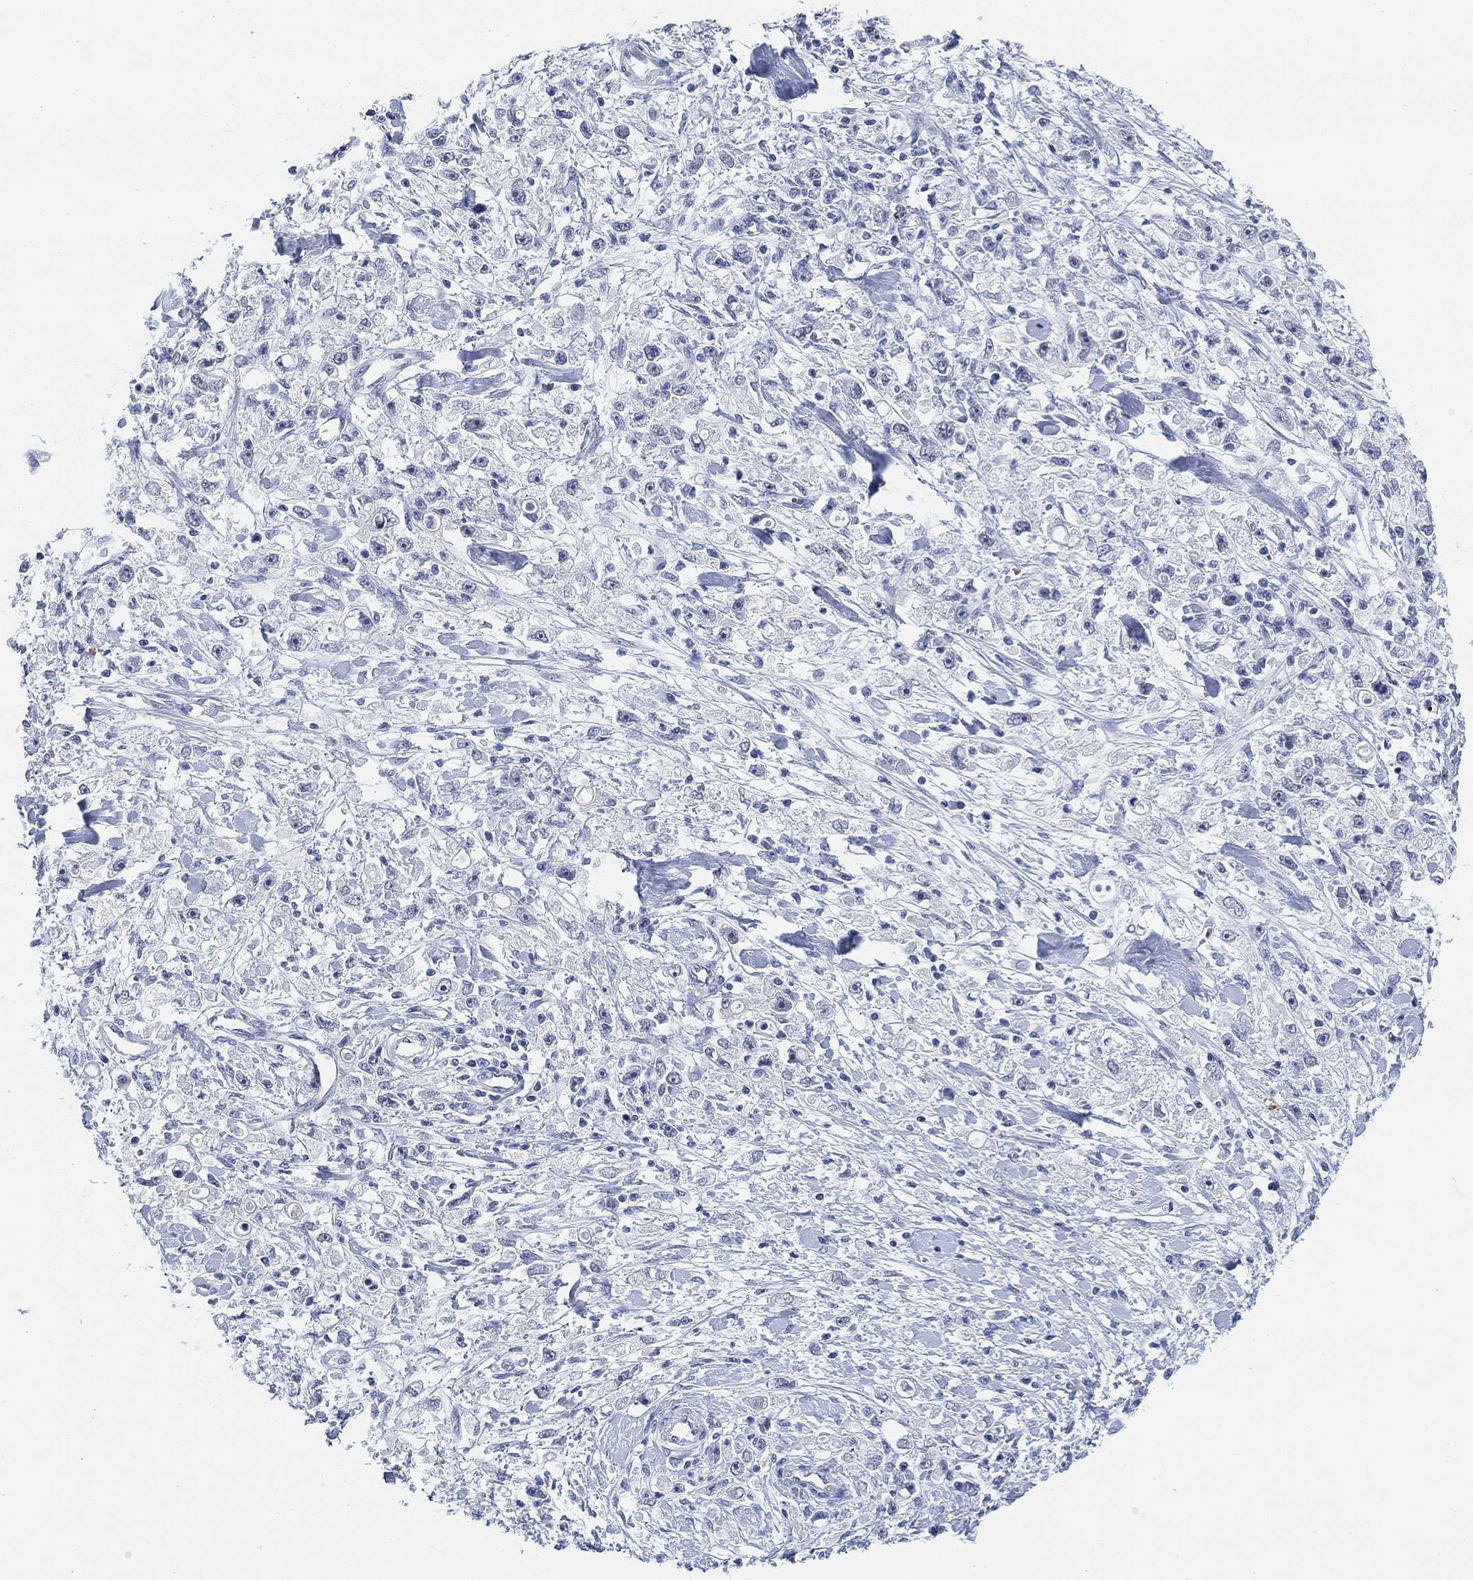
{"staining": {"intensity": "negative", "quantity": "none", "location": "none"}, "tissue": "stomach cancer", "cell_type": "Tumor cells", "image_type": "cancer", "snomed": [{"axis": "morphology", "description": "Adenocarcinoma, NOS"}, {"axis": "topography", "description": "Stomach"}], "caption": "A histopathology image of stomach adenocarcinoma stained for a protein shows no brown staining in tumor cells.", "gene": "PAX6", "patient": {"sex": "female", "age": 59}}